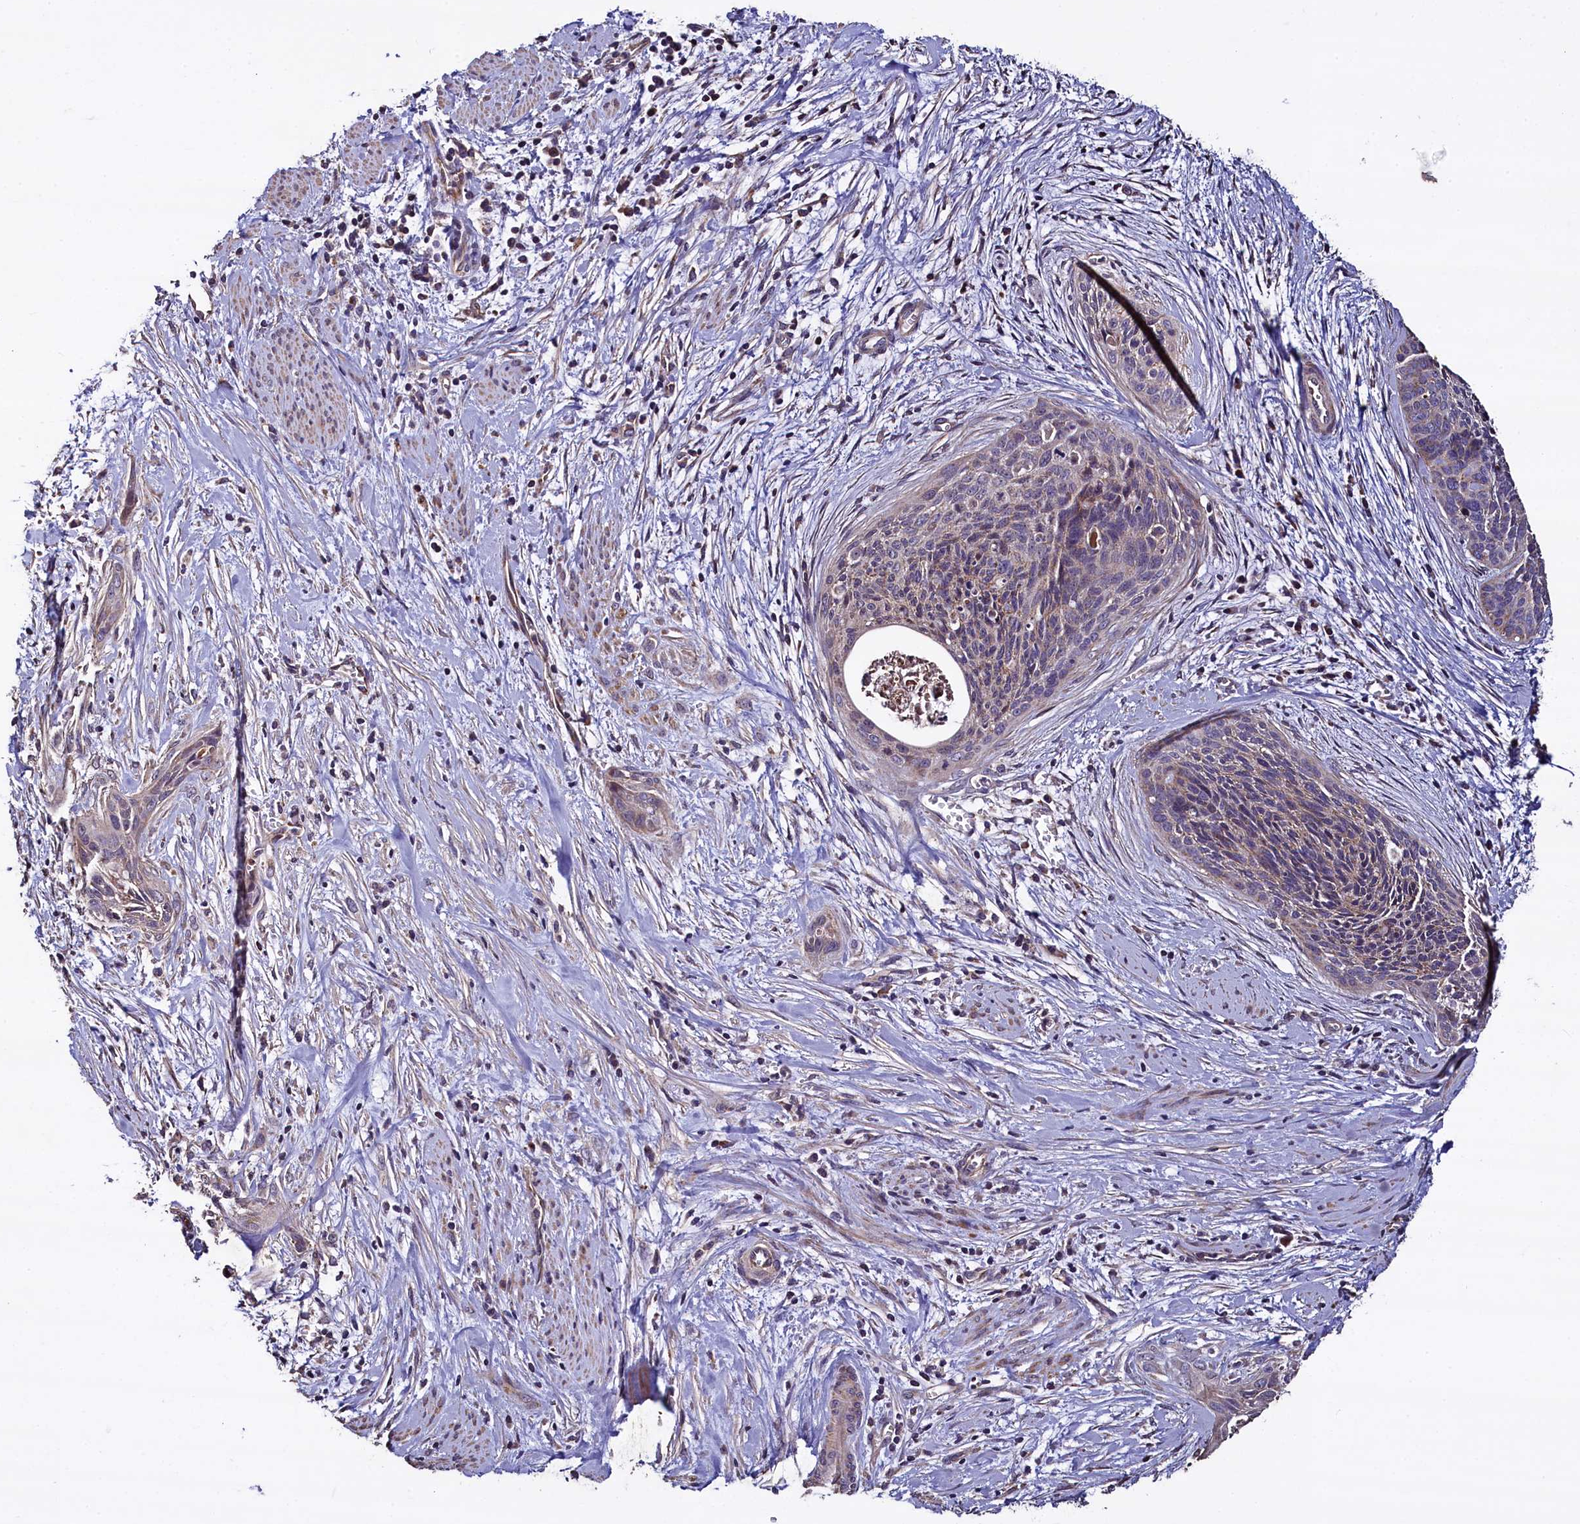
{"staining": {"intensity": "weak", "quantity": "<25%", "location": "cytoplasmic/membranous"}, "tissue": "cervical cancer", "cell_type": "Tumor cells", "image_type": "cancer", "snomed": [{"axis": "morphology", "description": "Squamous cell carcinoma, NOS"}, {"axis": "topography", "description": "Cervix"}], "caption": "Immunohistochemical staining of human squamous cell carcinoma (cervical) displays no significant positivity in tumor cells.", "gene": "COQ9", "patient": {"sex": "female", "age": 55}}